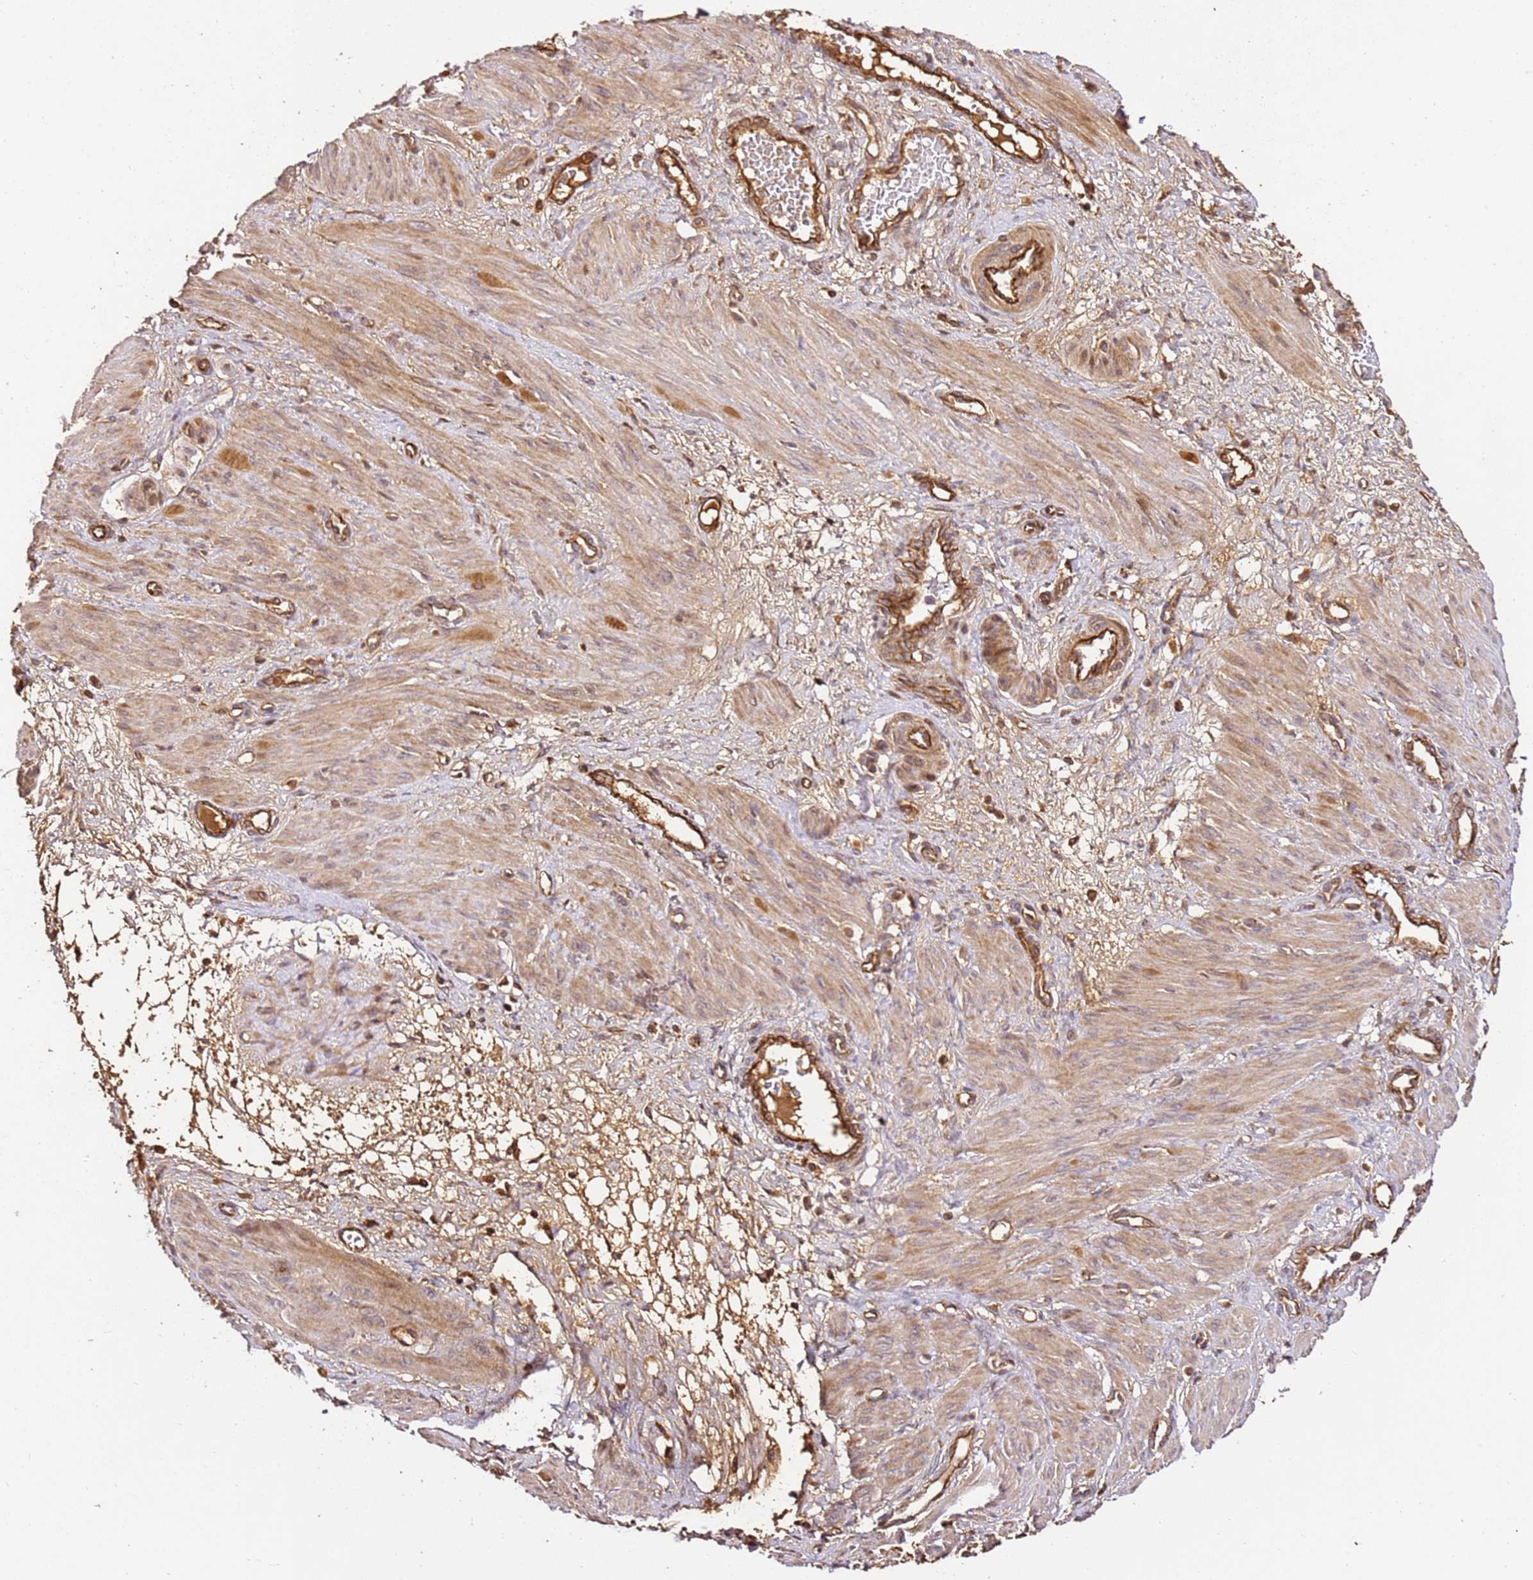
{"staining": {"intensity": "moderate", "quantity": ">75%", "location": "cytoplasmic/membranous"}, "tissue": "smooth muscle", "cell_type": "Smooth muscle cells", "image_type": "normal", "snomed": [{"axis": "morphology", "description": "Normal tissue, NOS"}, {"axis": "topography", "description": "Endometrium"}], "caption": "DAB (3,3'-diaminobenzidine) immunohistochemical staining of benign smooth muscle demonstrates moderate cytoplasmic/membranous protein expression in about >75% of smooth muscle cells.", "gene": "KATNAL2", "patient": {"sex": "female", "age": 33}}